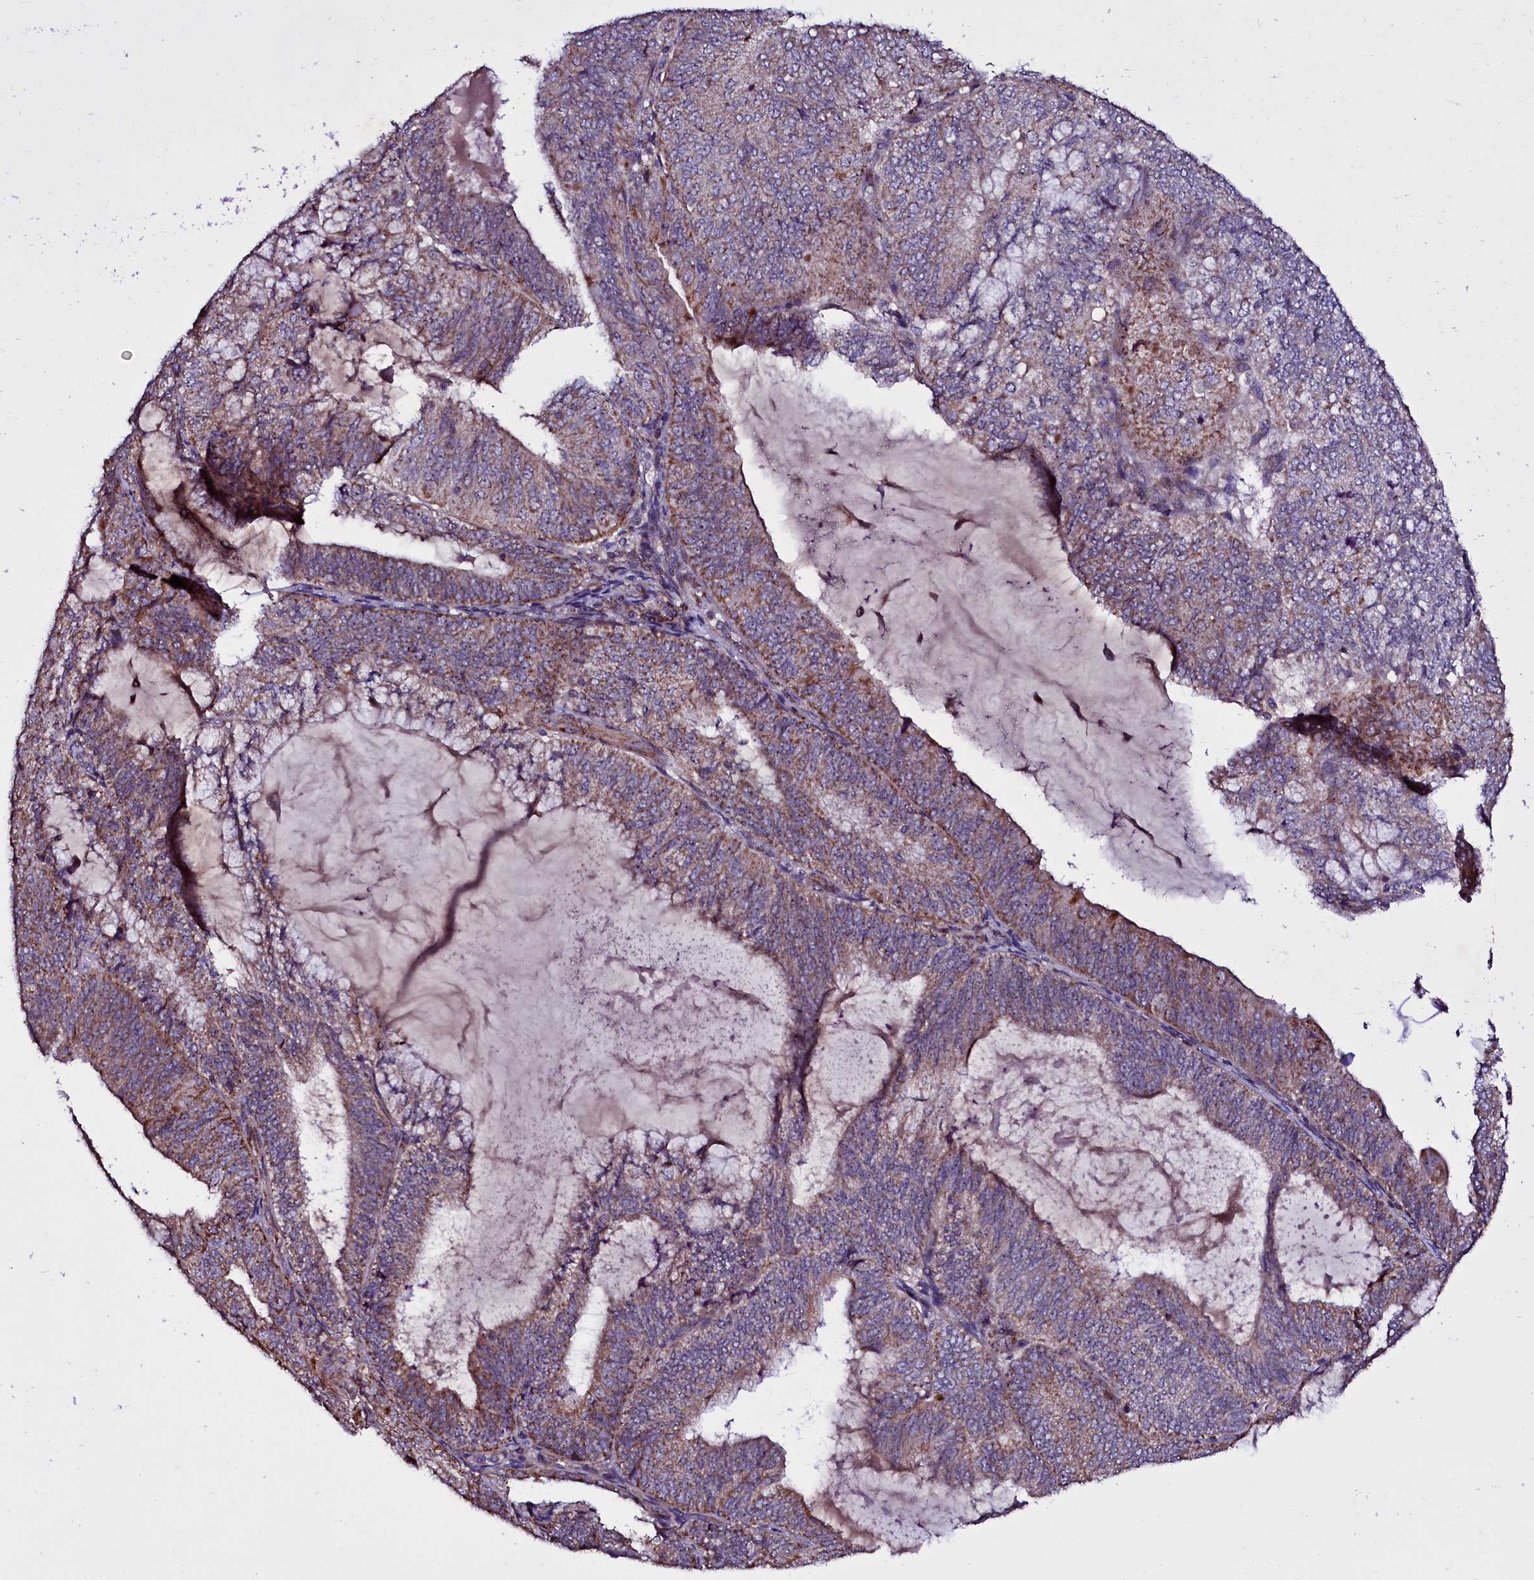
{"staining": {"intensity": "moderate", "quantity": "25%-75%", "location": "cytoplasmic/membranous"}, "tissue": "endometrial cancer", "cell_type": "Tumor cells", "image_type": "cancer", "snomed": [{"axis": "morphology", "description": "Adenocarcinoma, NOS"}, {"axis": "topography", "description": "Endometrium"}], "caption": "Moderate cytoplasmic/membranous positivity for a protein is seen in about 25%-75% of tumor cells of endometrial cancer using IHC.", "gene": "NAA80", "patient": {"sex": "female", "age": 81}}